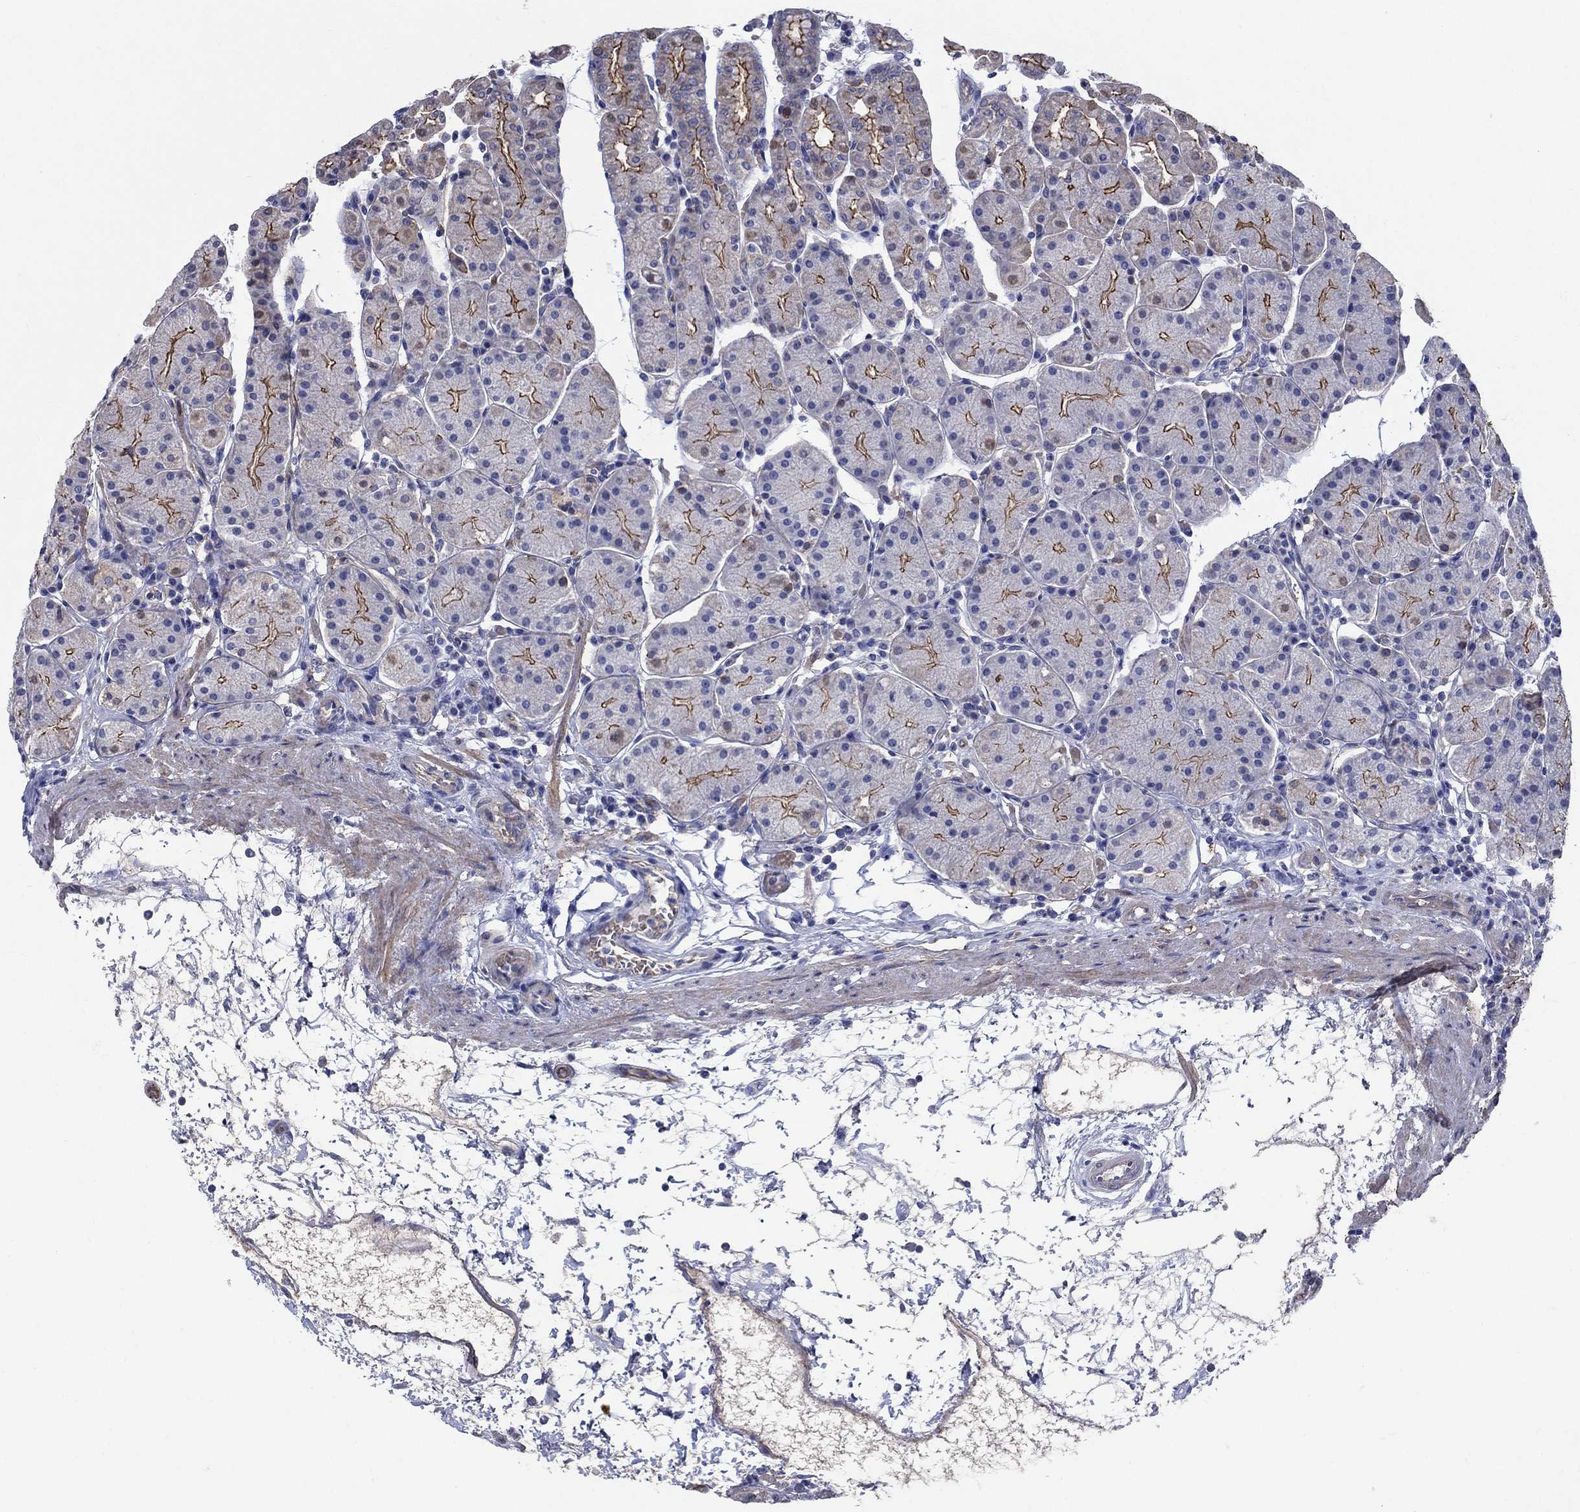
{"staining": {"intensity": "moderate", "quantity": "25%-75%", "location": "cytoplasmic/membranous"}, "tissue": "stomach", "cell_type": "Glandular cells", "image_type": "normal", "snomed": [{"axis": "morphology", "description": "Normal tissue, NOS"}, {"axis": "topography", "description": "Stomach"}], "caption": "Glandular cells display medium levels of moderate cytoplasmic/membranous positivity in approximately 25%-75% of cells in benign human stomach. (DAB = brown stain, brightfield microscopy at high magnification).", "gene": "FLNC", "patient": {"sex": "male", "age": 54}}